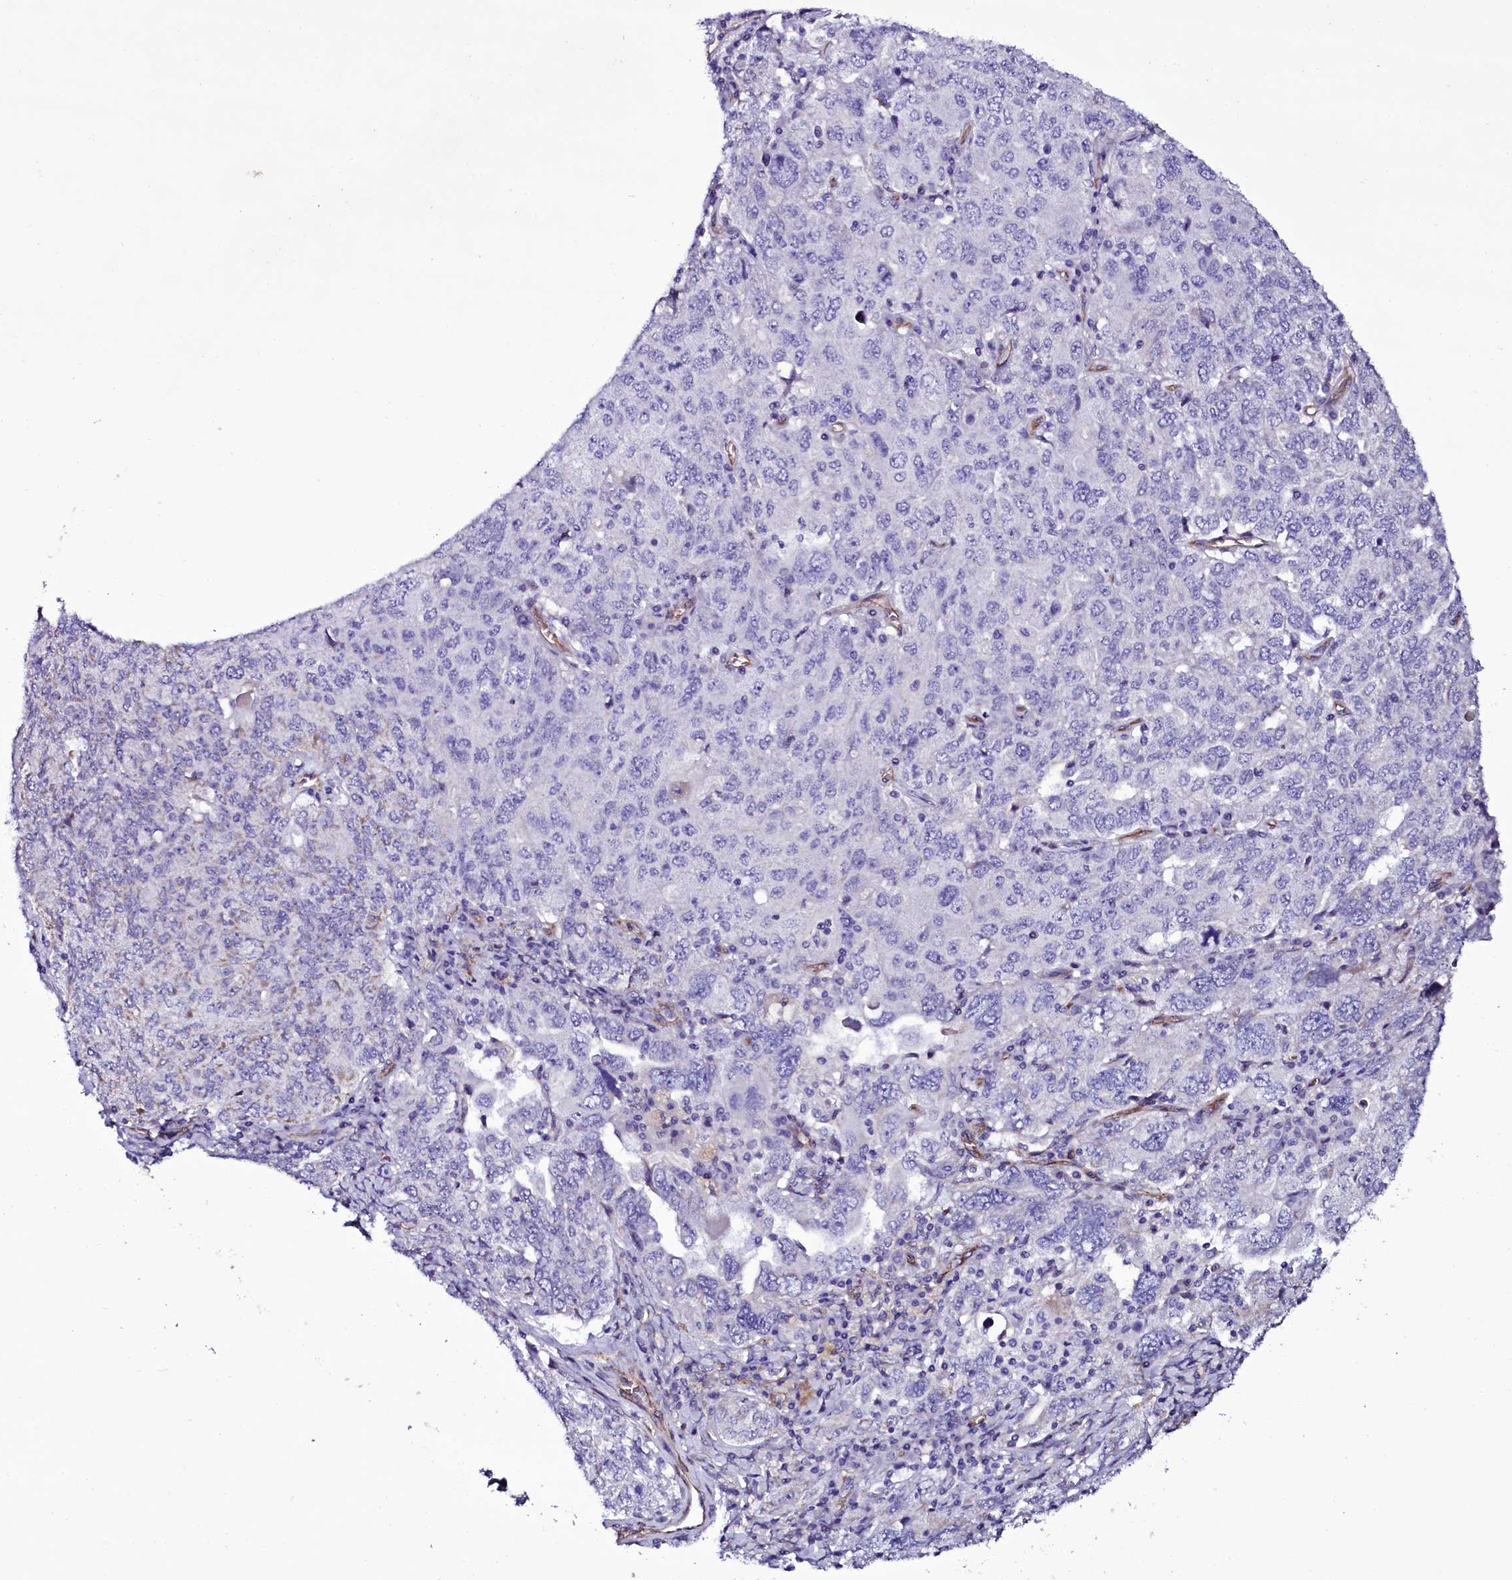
{"staining": {"intensity": "negative", "quantity": "none", "location": "none"}, "tissue": "ovarian cancer", "cell_type": "Tumor cells", "image_type": "cancer", "snomed": [{"axis": "morphology", "description": "Carcinoma, endometroid"}, {"axis": "topography", "description": "Ovary"}], "caption": "This is an immunohistochemistry (IHC) histopathology image of endometroid carcinoma (ovarian). There is no staining in tumor cells.", "gene": "MEX3C", "patient": {"sex": "female", "age": 62}}